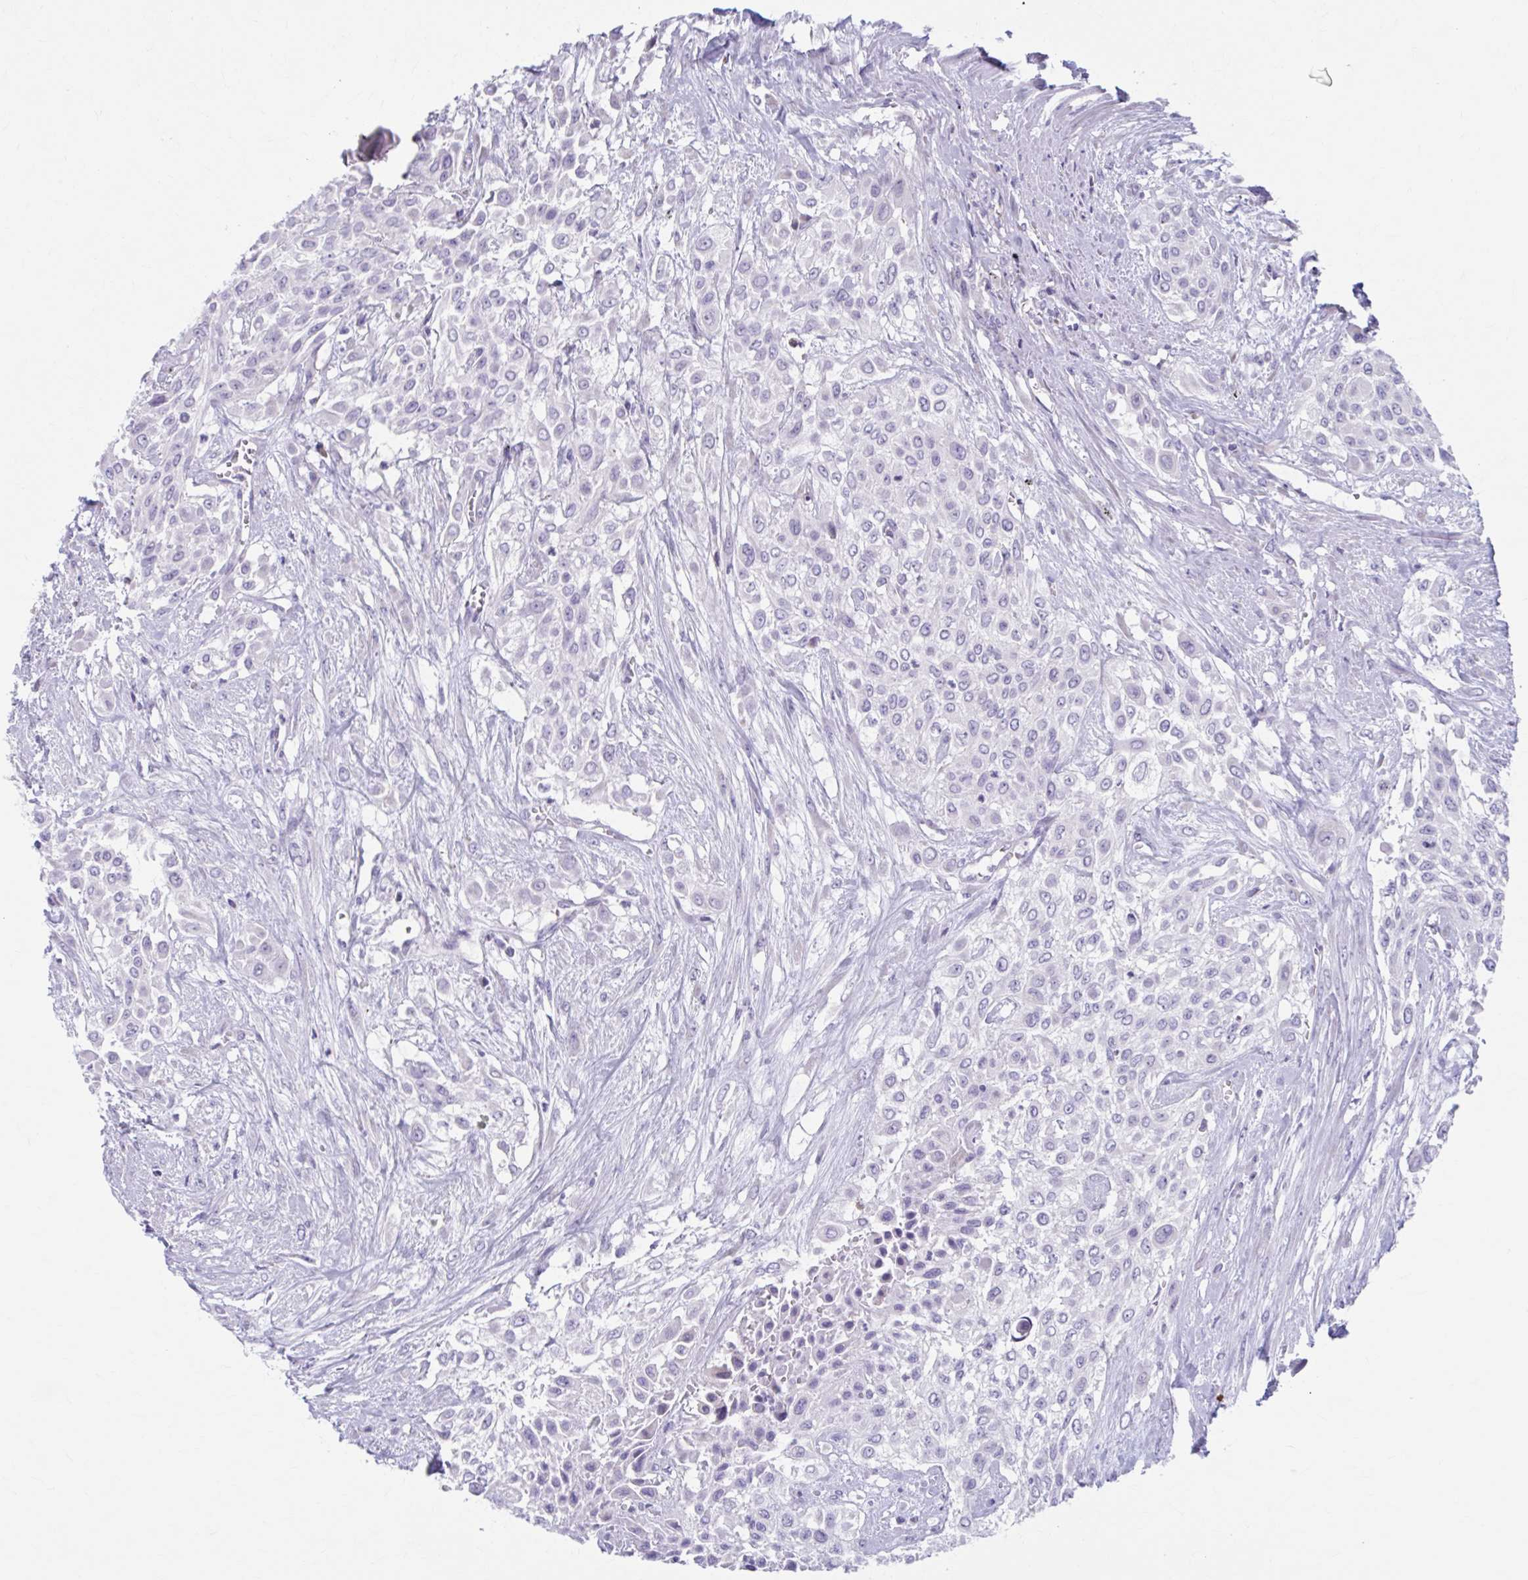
{"staining": {"intensity": "negative", "quantity": "none", "location": "none"}, "tissue": "urothelial cancer", "cell_type": "Tumor cells", "image_type": "cancer", "snomed": [{"axis": "morphology", "description": "Urothelial carcinoma, High grade"}, {"axis": "topography", "description": "Urinary bladder"}], "caption": "This is an immunohistochemistry histopathology image of human high-grade urothelial carcinoma. There is no positivity in tumor cells.", "gene": "CCDC105", "patient": {"sex": "male", "age": 57}}